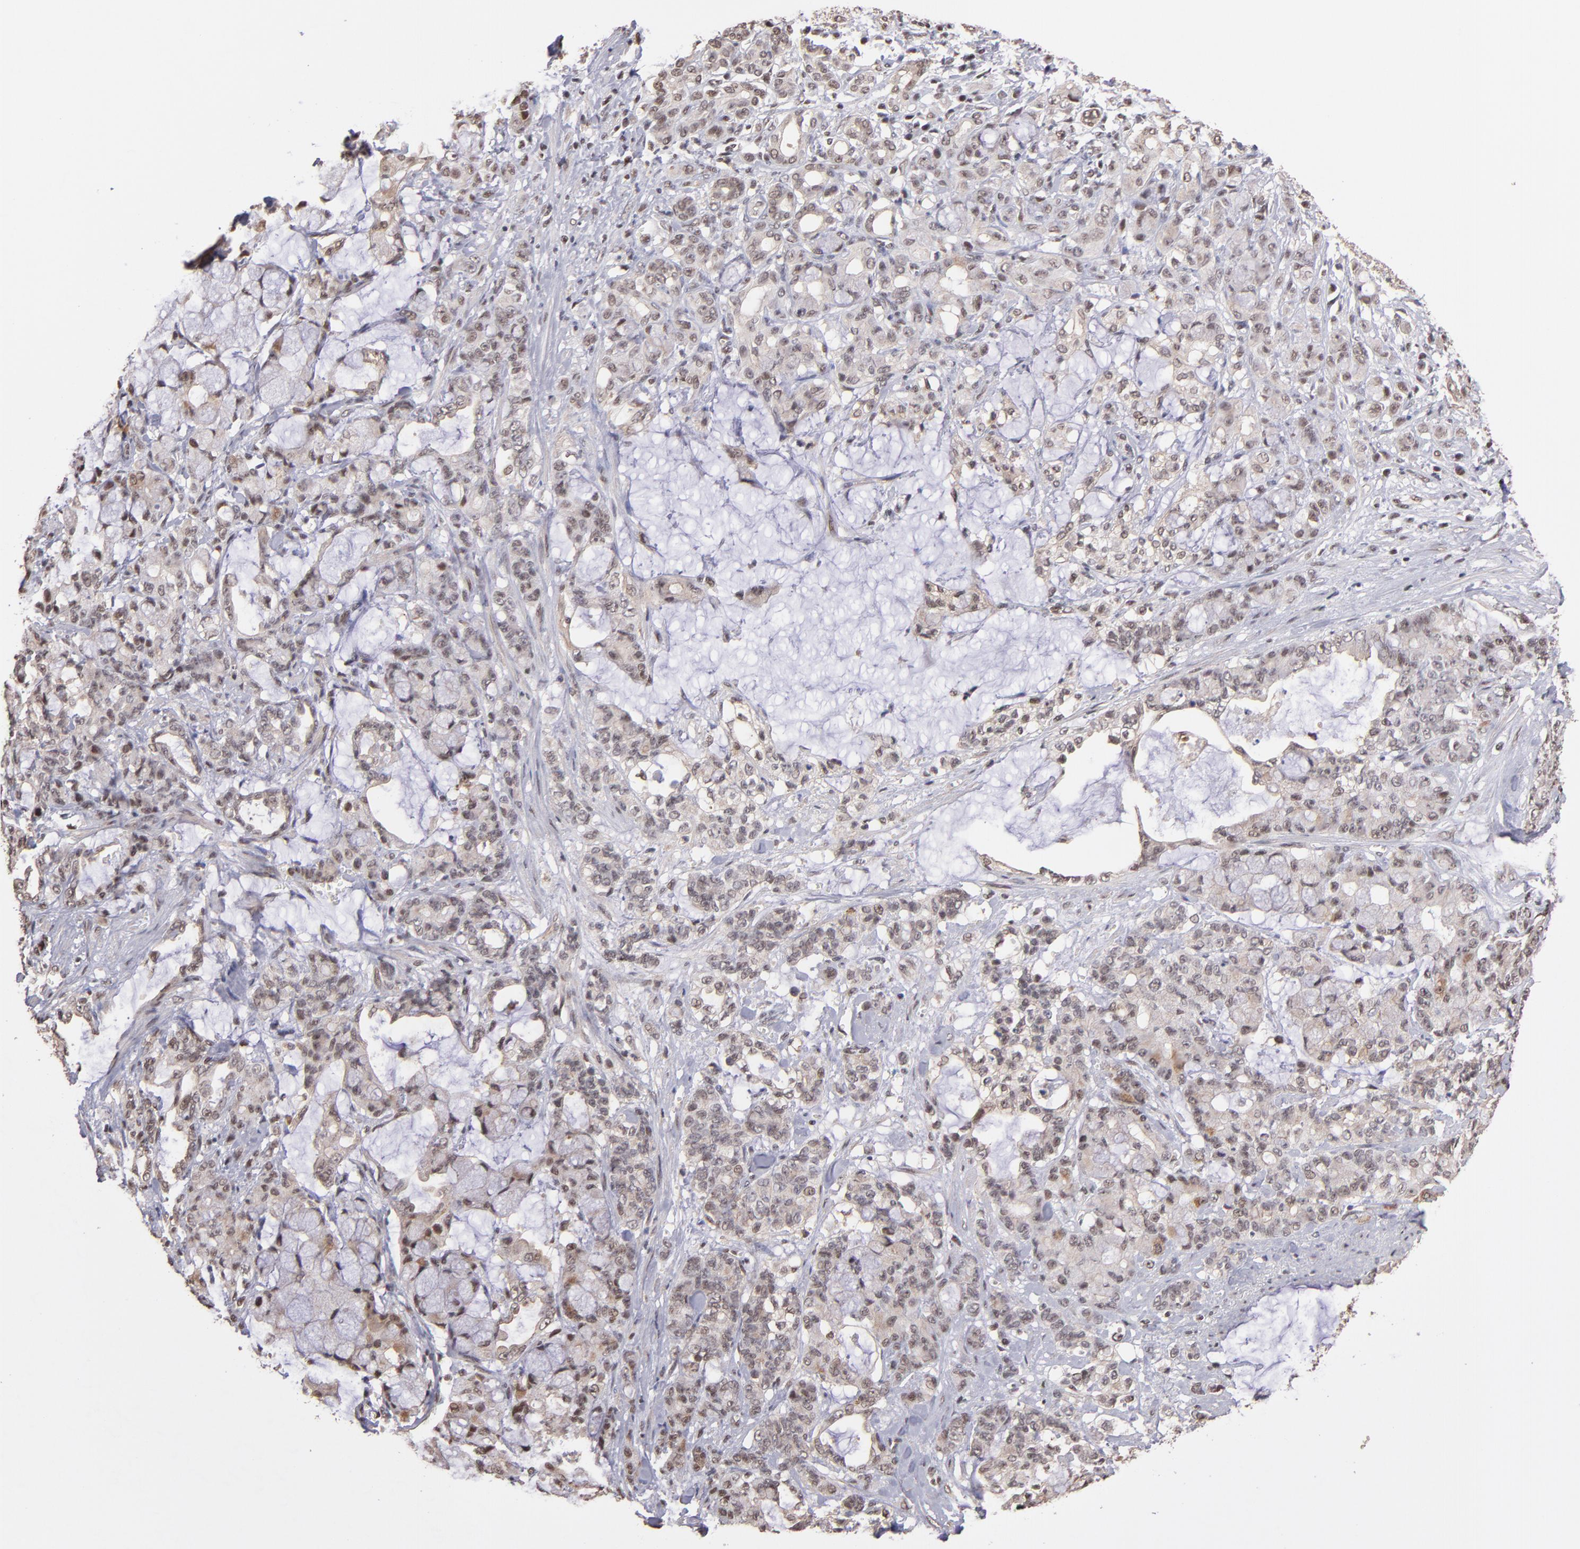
{"staining": {"intensity": "weak", "quantity": "<25%", "location": "nuclear"}, "tissue": "pancreatic cancer", "cell_type": "Tumor cells", "image_type": "cancer", "snomed": [{"axis": "morphology", "description": "Adenocarcinoma, NOS"}, {"axis": "topography", "description": "Pancreas"}], "caption": "Adenocarcinoma (pancreatic) stained for a protein using immunohistochemistry reveals no staining tumor cells.", "gene": "TERF2", "patient": {"sex": "female", "age": 73}}